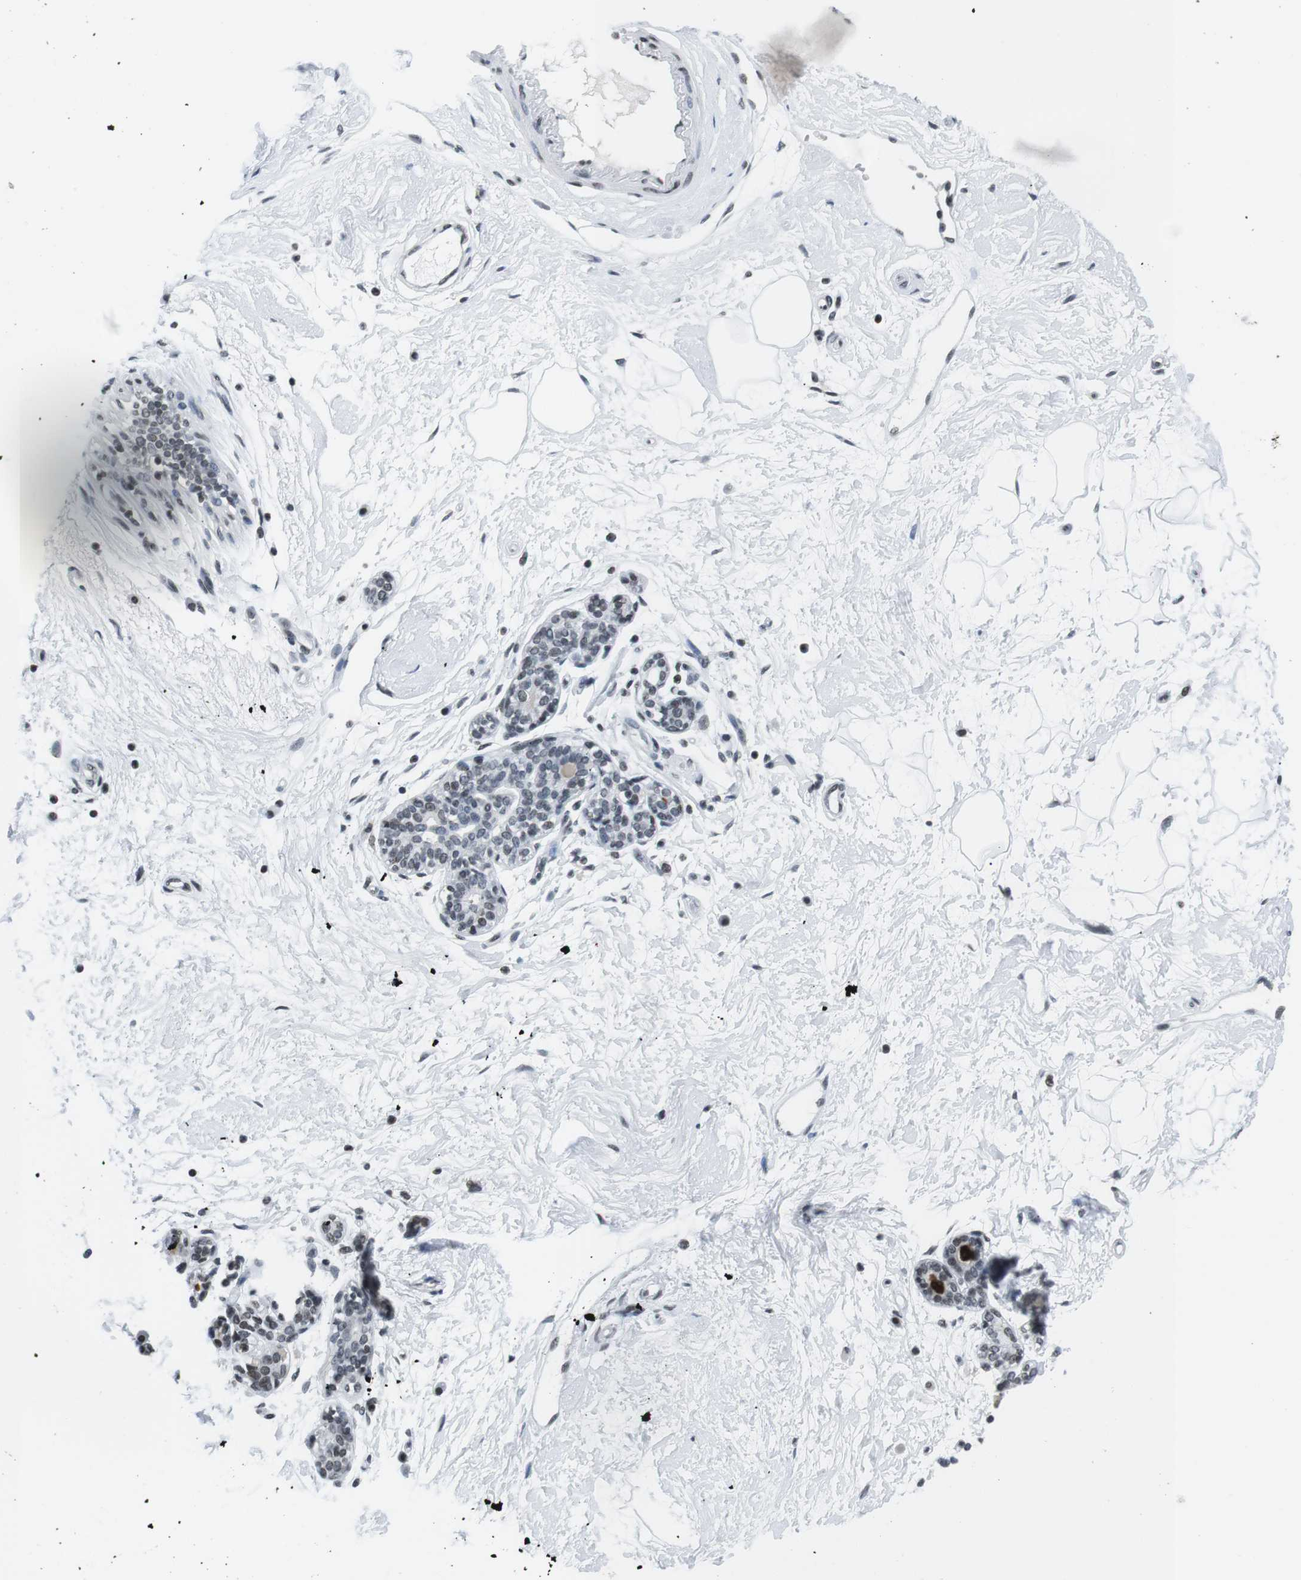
{"staining": {"intensity": "negative", "quantity": "none", "location": "none"}, "tissue": "breast", "cell_type": "Adipocytes", "image_type": "normal", "snomed": [{"axis": "morphology", "description": "Normal tissue, NOS"}, {"axis": "morphology", "description": "Lobular carcinoma"}, {"axis": "topography", "description": "Breast"}], "caption": "This is a image of IHC staining of unremarkable breast, which shows no positivity in adipocytes.", "gene": "E2F2", "patient": {"sex": "female", "age": 59}}